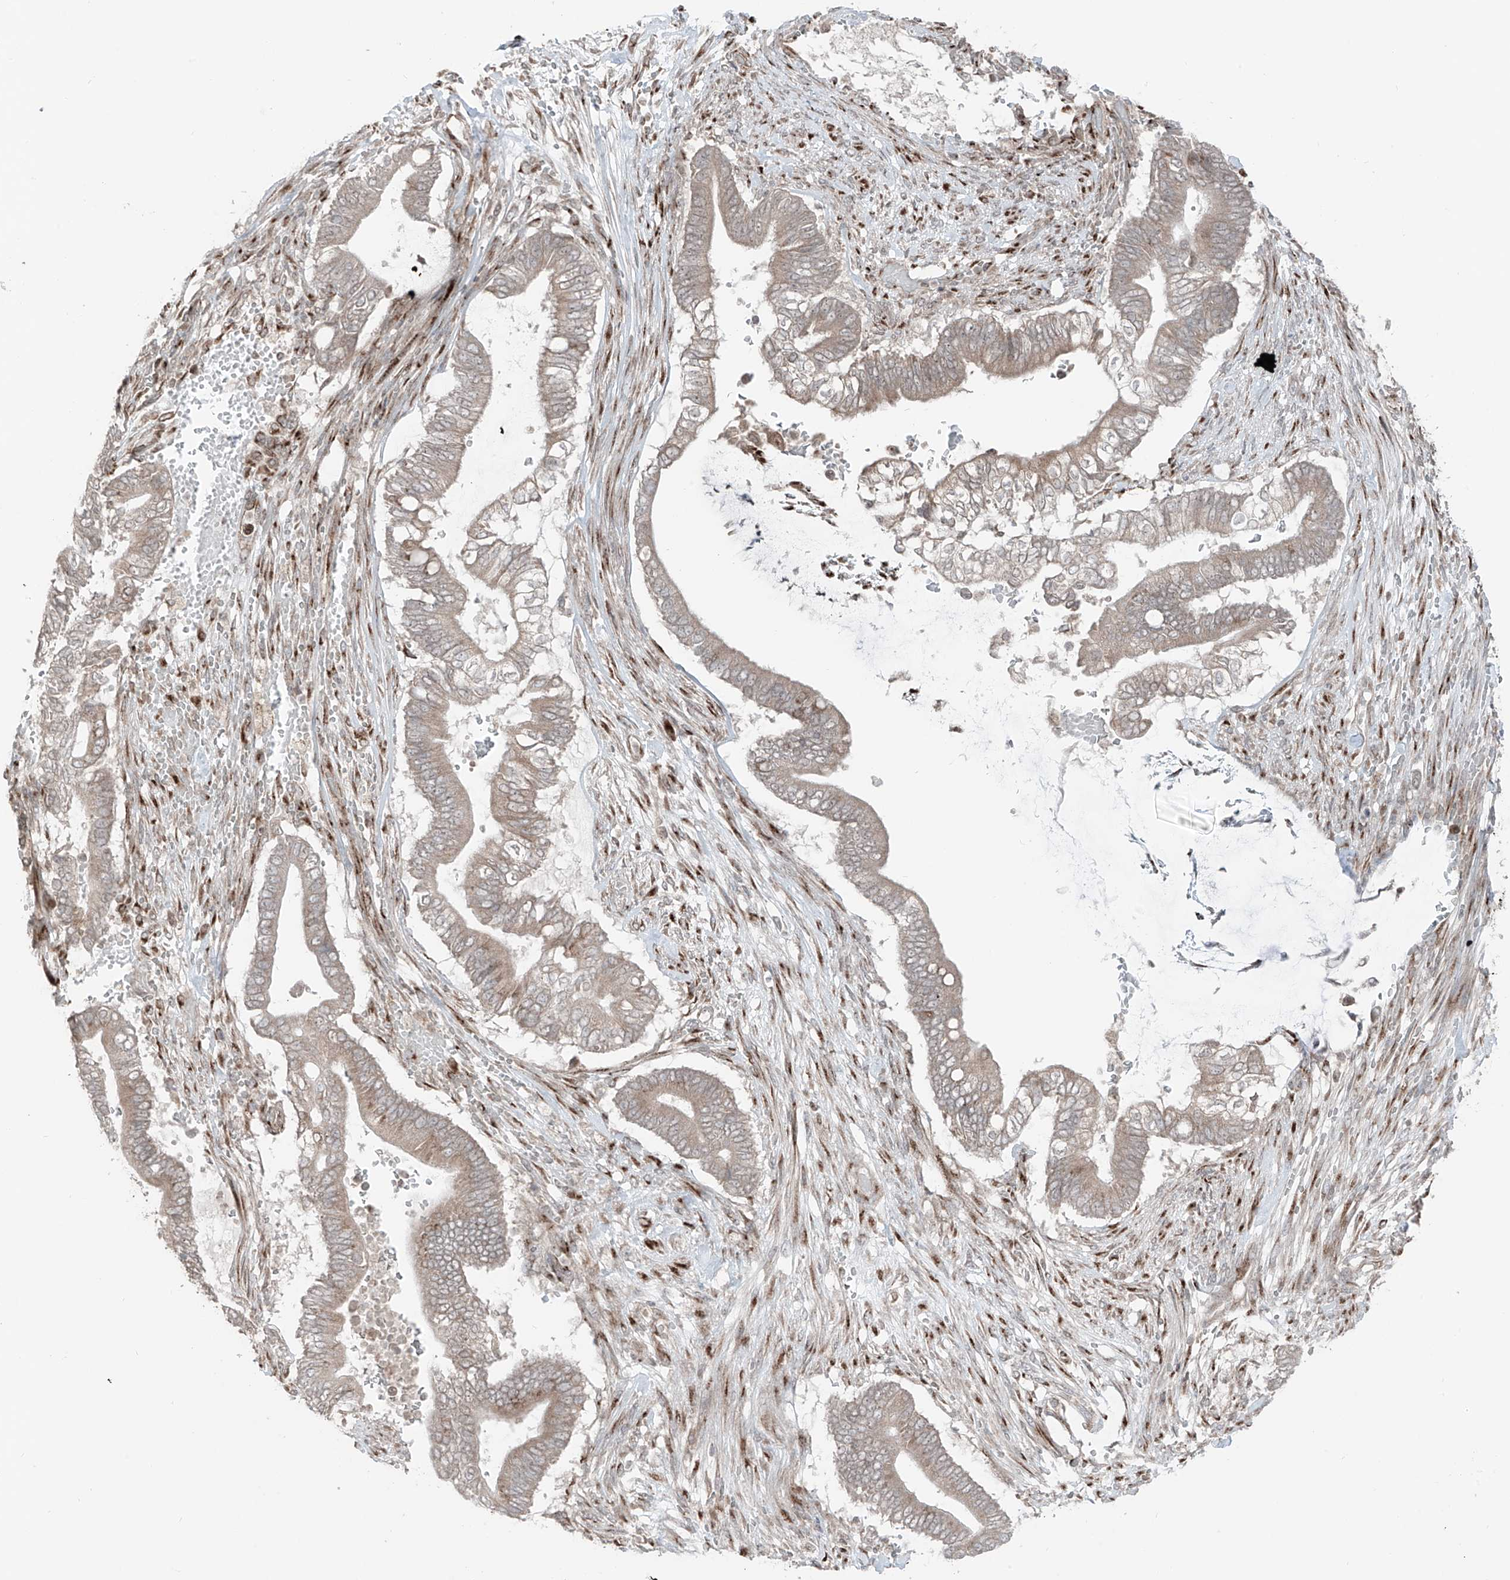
{"staining": {"intensity": "weak", "quantity": ">75%", "location": "cytoplasmic/membranous"}, "tissue": "pancreatic cancer", "cell_type": "Tumor cells", "image_type": "cancer", "snomed": [{"axis": "morphology", "description": "Adenocarcinoma, NOS"}, {"axis": "topography", "description": "Pancreas"}], "caption": "IHC photomicrograph of neoplastic tissue: adenocarcinoma (pancreatic) stained using immunohistochemistry exhibits low levels of weak protein expression localized specifically in the cytoplasmic/membranous of tumor cells, appearing as a cytoplasmic/membranous brown color.", "gene": "ERLEC1", "patient": {"sex": "male", "age": 68}}